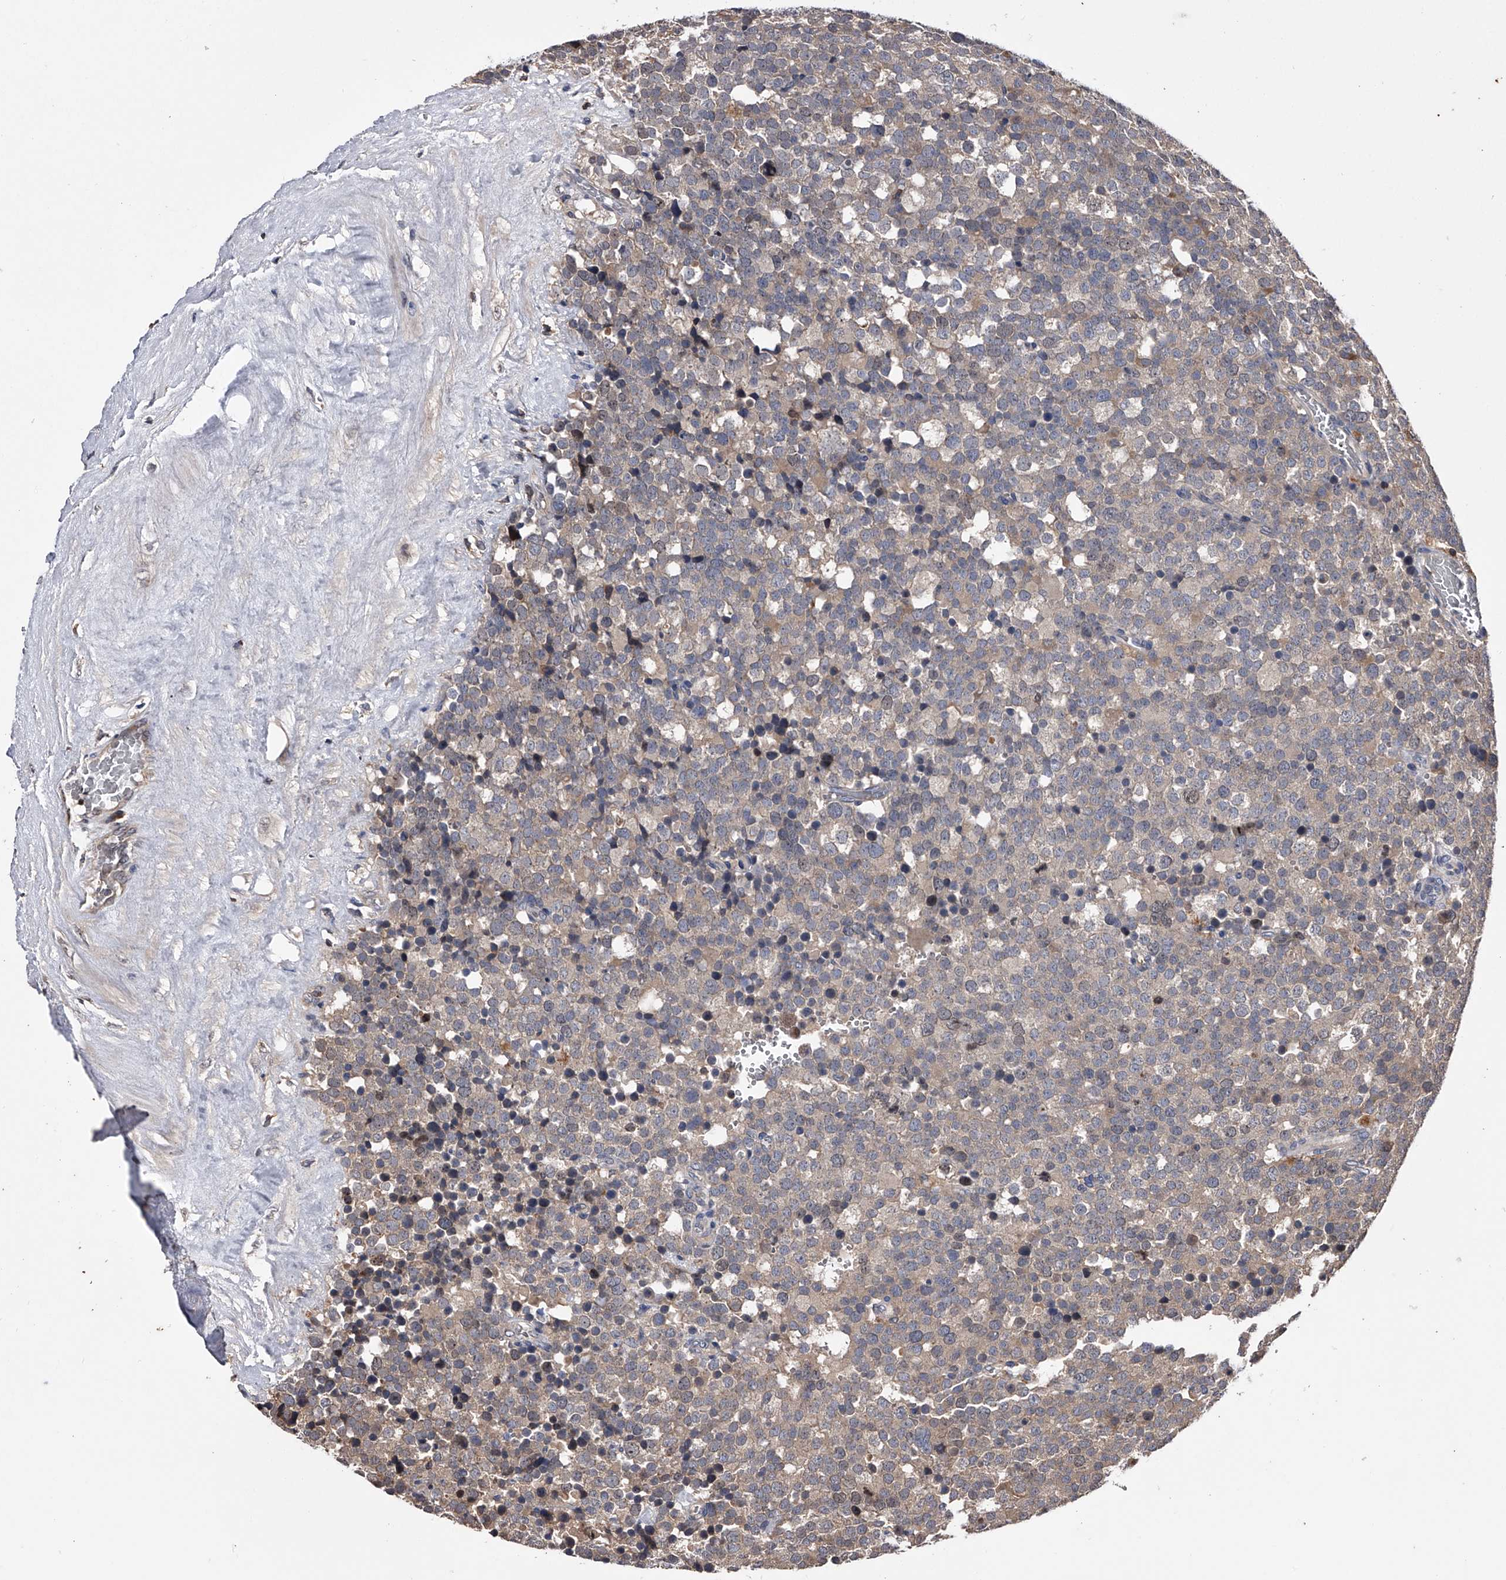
{"staining": {"intensity": "weak", "quantity": "<25%", "location": "cytoplasmic/membranous"}, "tissue": "testis cancer", "cell_type": "Tumor cells", "image_type": "cancer", "snomed": [{"axis": "morphology", "description": "Seminoma, NOS"}, {"axis": "topography", "description": "Testis"}], "caption": "High power microscopy image of an immunohistochemistry (IHC) histopathology image of testis seminoma, revealing no significant staining in tumor cells.", "gene": "PAN3", "patient": {"sex": "male", "age": 71}}